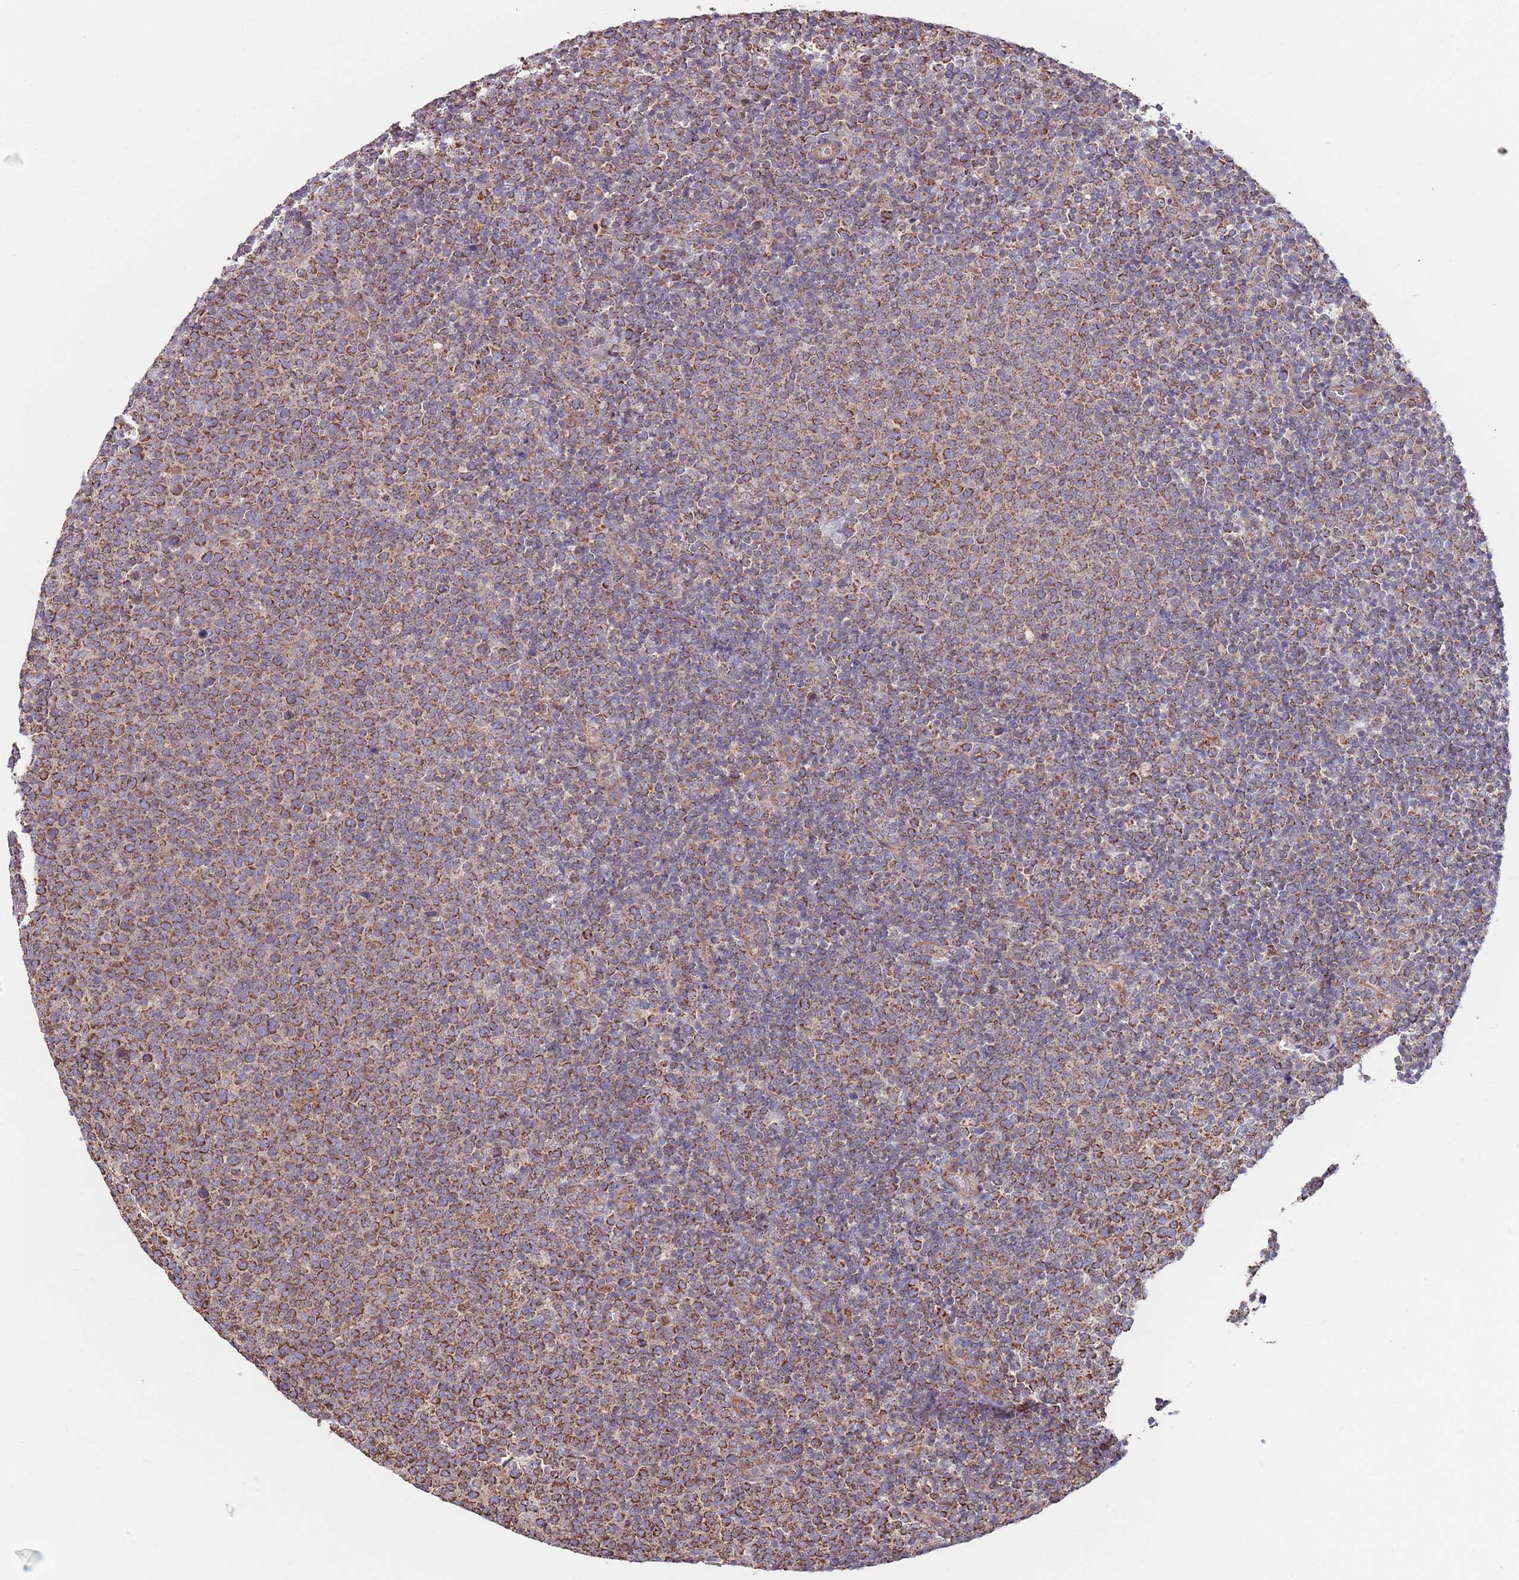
{"staining": {"intensity": "moderate", "quantity": ">75%", "location": "cytoplasmic/membranous"}, "tissue": "lymphoma", "cell_type": "Tumor cells", "image_type": "cancer", "snomed": [{"axis": "morphology", "description": "Malignant lymphoma, non-Hodgkin's type, High grade"}, {"axis": "topography", "description": "Lymph node"}], "caption": "This histopathology image reveals IHC staining of human malignant lymphoma, non-Hodgkin's type (high-grade), with medium moderate cytoplasmic/membranous staining in approximately >75% of tumor cells.", "gene": "KIF16B", "patient": {"sex": "male", "age": 61}}